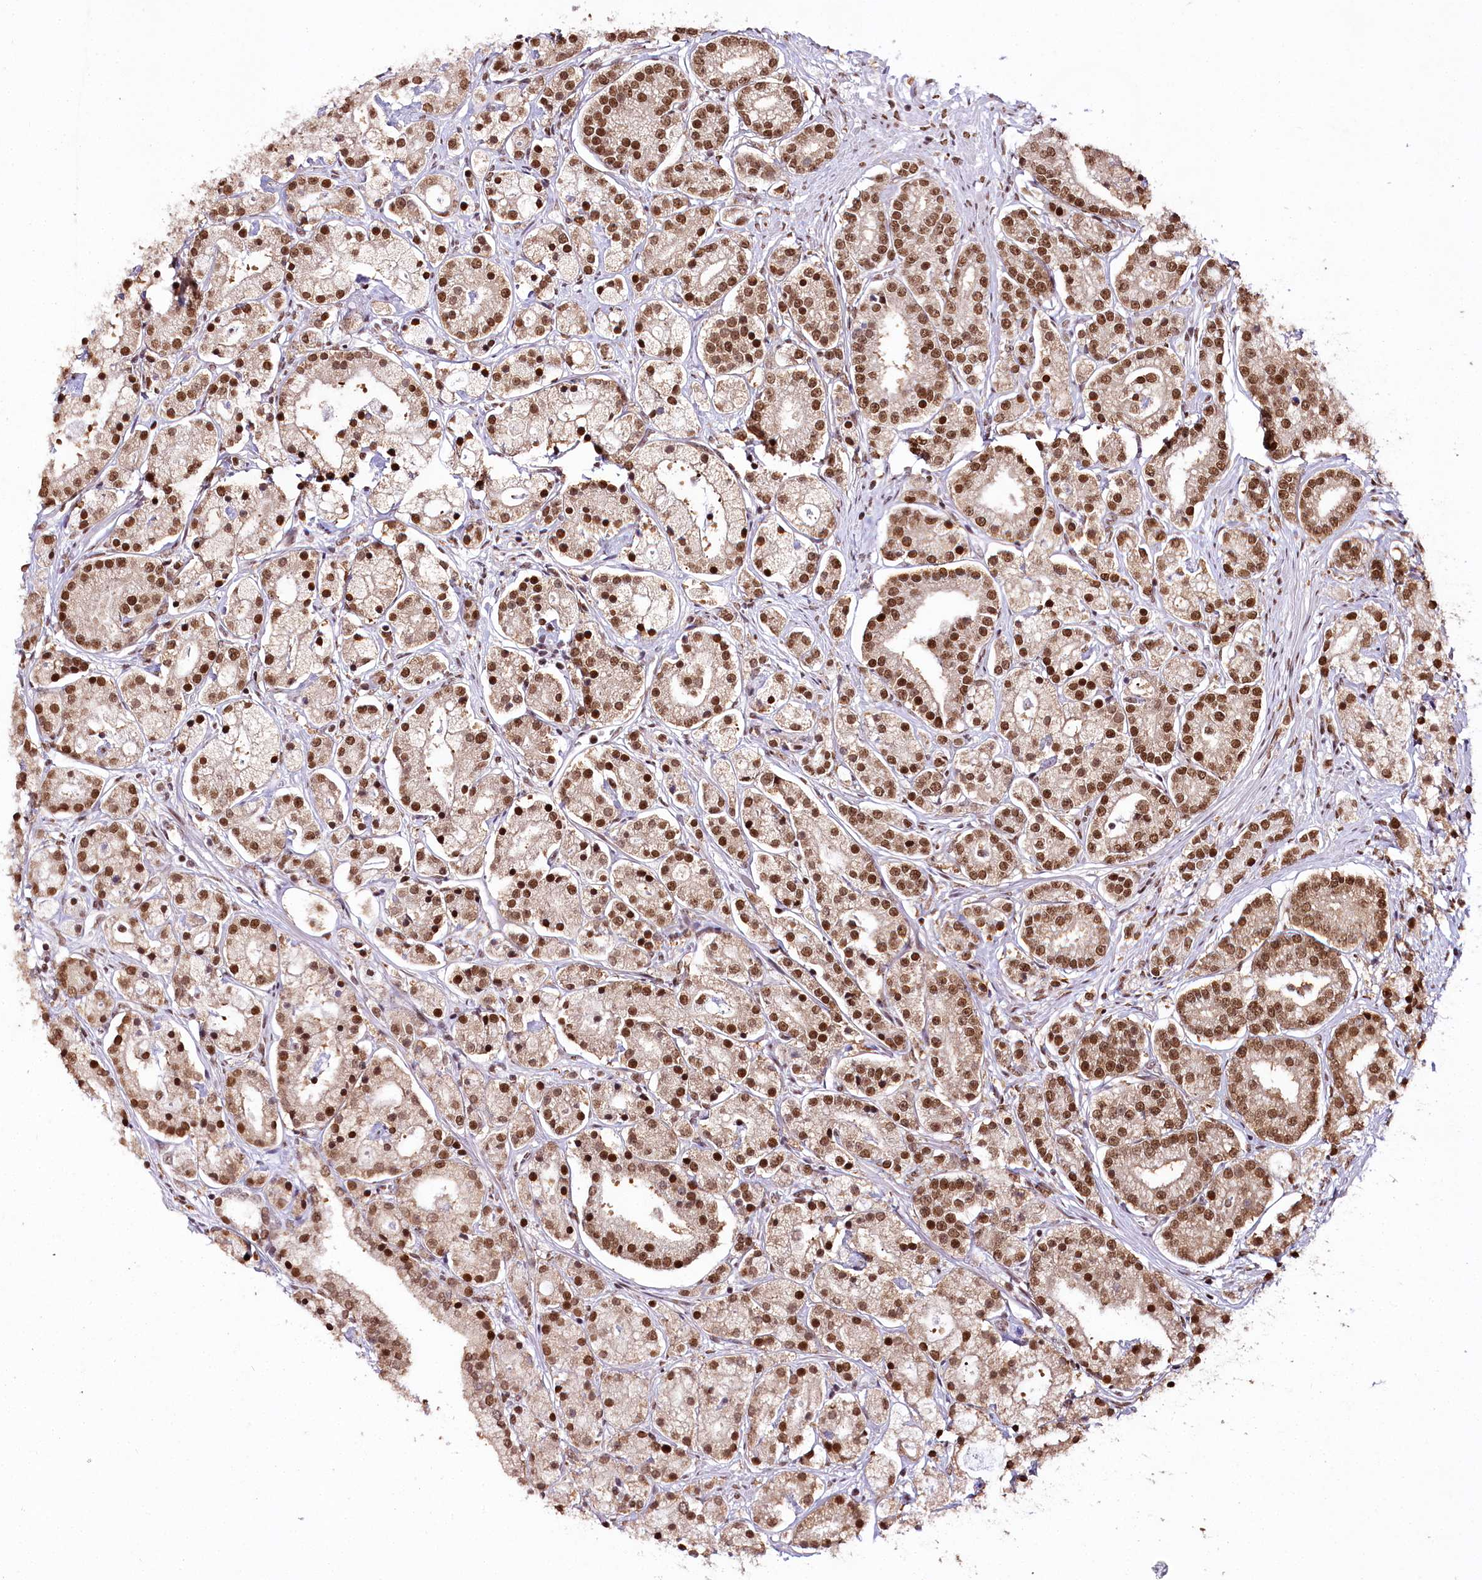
{"staining": {"intensity": "strong", "quantity": ">75%", "location": "cytoplasmic/membranous,nuclear"}, "tissue": "prostate cancer", "cell_type": "Tumor cells", "image_type": "cancer", "snomed": [{"axis": "morphology", "description": "Adenocarcinoma, High grade"}, {"axis": "topography", "description": "Prostate"}], "caption": "Protein expression analysis of human prostate cancer (adenocarcinoma (high-grade)) reveals strong cytoplasmic/membranous and nuclear staining in approximately >75% of tumor cells. The protein is stained brown, and the nuclei are stained in blue (DAB IHC with brightfield microscopy, high magnification).", "gene": "SMARCE1", "patient": {"sex": "male", "age": 69}}